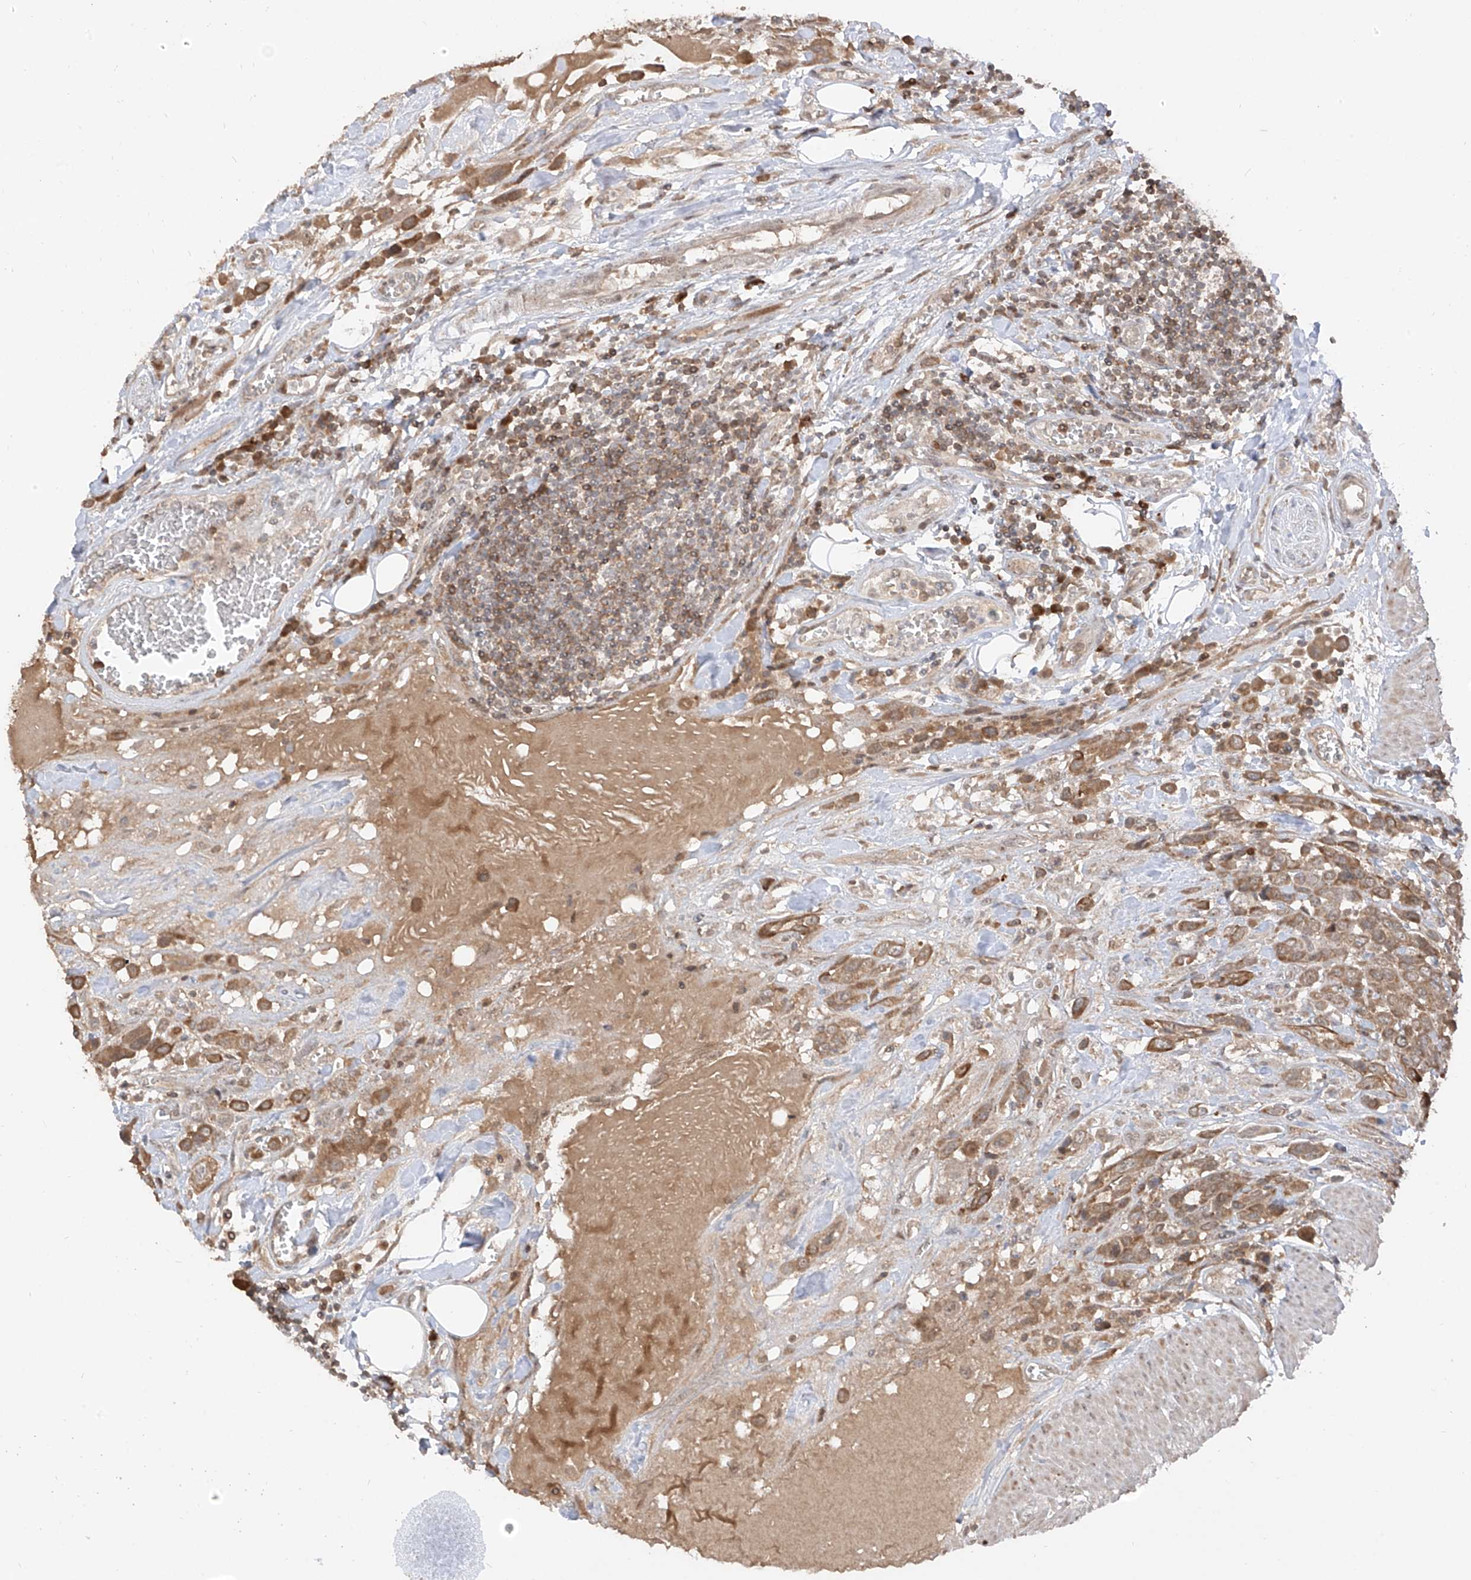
{"staining": {"intensity": "moderate", "quantity": ">75%", "location": "cytoplasmic/membranous"}, "tissue": "urothelial cancer", "cell_type": "Tumor cells", "image_type": "cancer", "snomed": [{"axis": "morphology", "description": "Urothelial carcinoma, High grade"}, {"axis": "topography", "description": "Urinary bladder"}], "caption": "High-magnification brightfield microscopy of urothelial carcinoma (high-grade) stained with DAB (brown) and counterstained with hematoxylin (blue). tumor cells exhibit moderate cytoplasmic/membranous staining is appreciated in about>75% of cells.", "gene": "COLGALT2", "patient": {"sex": "male", "age": 50}}